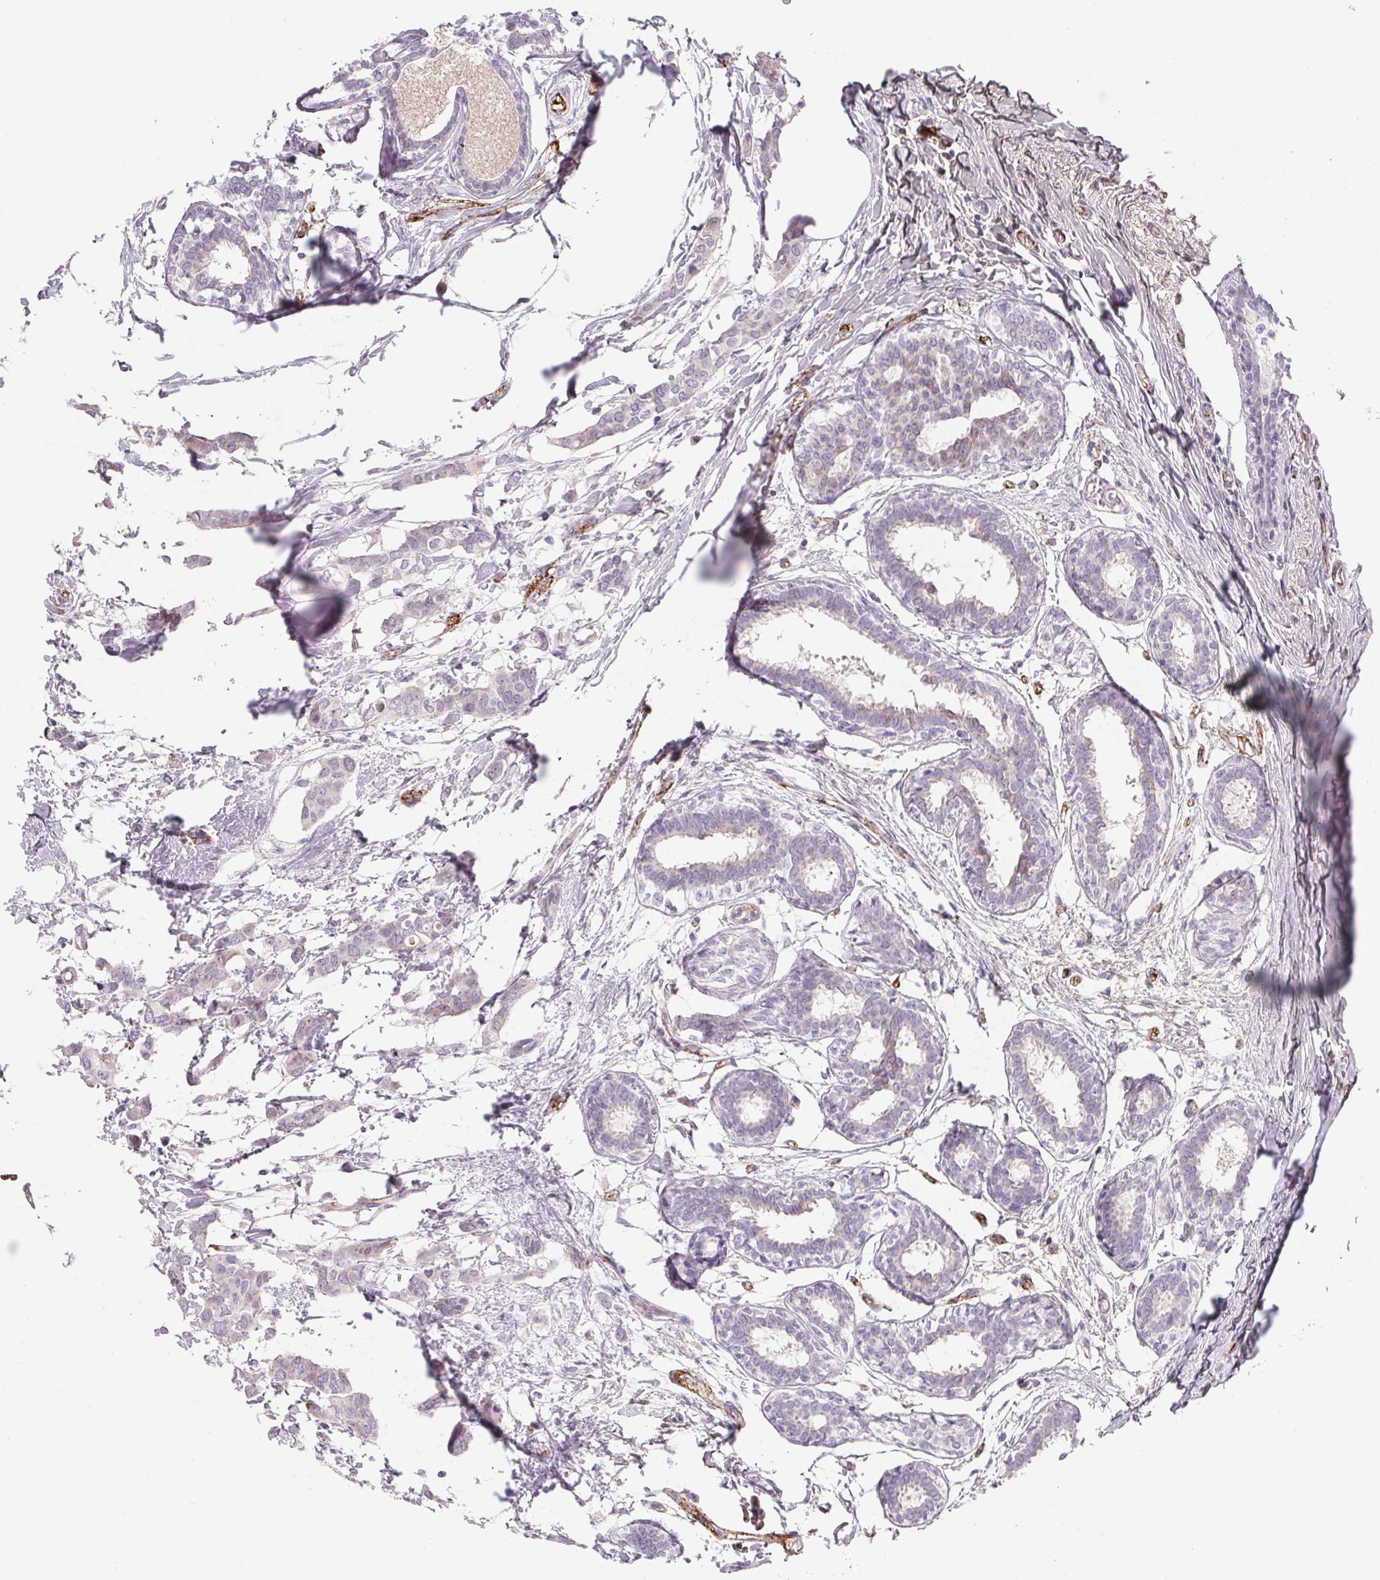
{"staining": {"intensity": "negative", "quantity": "none", "location": "none"}, "tissue": "breast cancer", "cell_type": "Tumor cells", "image_type": "cancer", "snomed": [{"axis": "morphology", "description": "Duct carcinoma"}, {"axis": "topography", "description": "Breast"}], "caption": "Immunohistochemical staining of human infiltrating ductal carcinoma (breast) demonstrates no significant expression in tumor cells.", "gene": "LPA", "patient": {"sex": "female", "age": 62}}